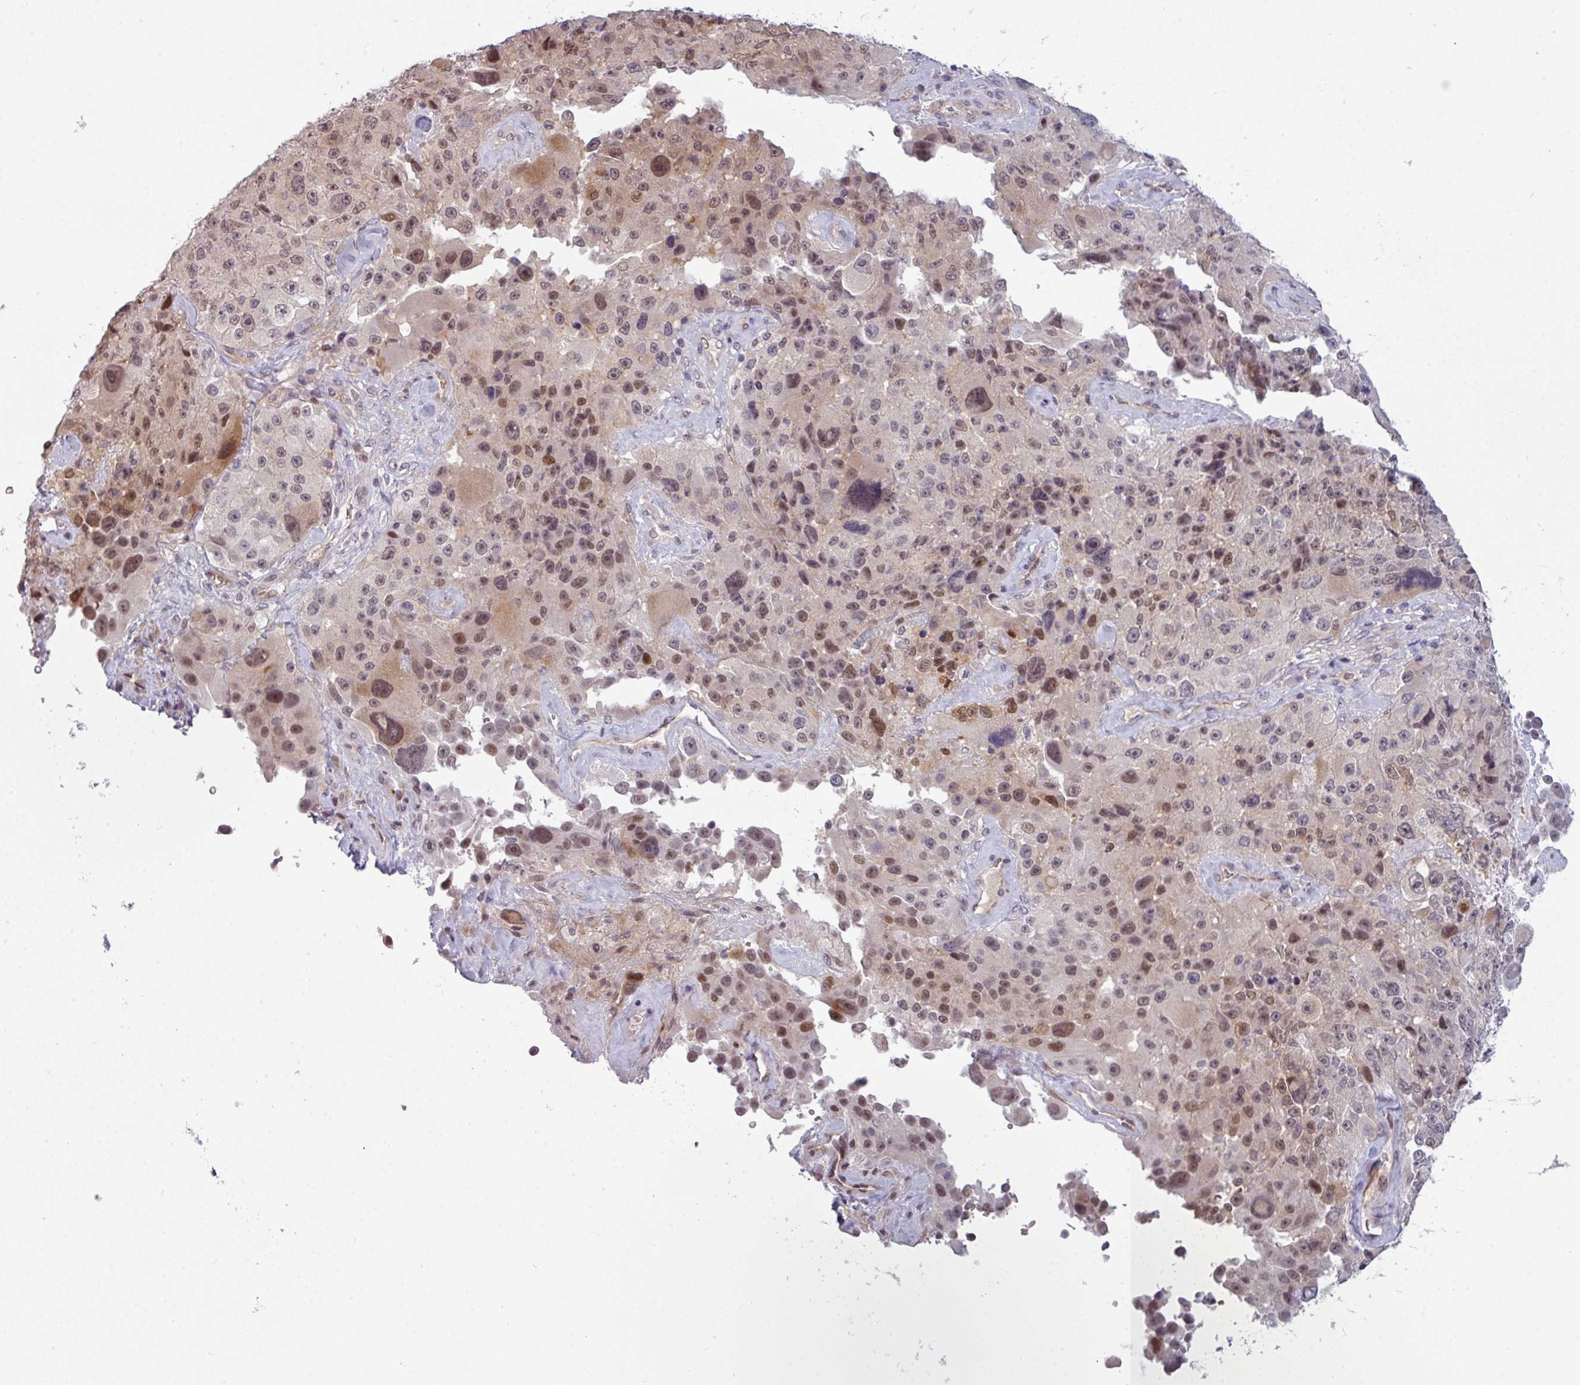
{"staining": {"intensity": "moderate", "quantity": ">75%", "location": "nuclear"}, "tissue": "melanoma", "cell_type": "Tumor cells", "image_type": "cancer", "snomed": [{"axis": "morphology", "description": "Malignant melanoma, Metastatic site"}, {"axis": "topography", "description": "Lymph node"}], "caption": "Melanoma tissue exhibits moderate nuclear expression in about >75% of tumor cells Using DAB (3,3'-diaminobenzidine) (brown) and hematoxylin (blue) stains, captured at high magnification using brightfield microscopy.", "gene": "PRAMEF12", "patient": {"sex": "male", "age": 62}}